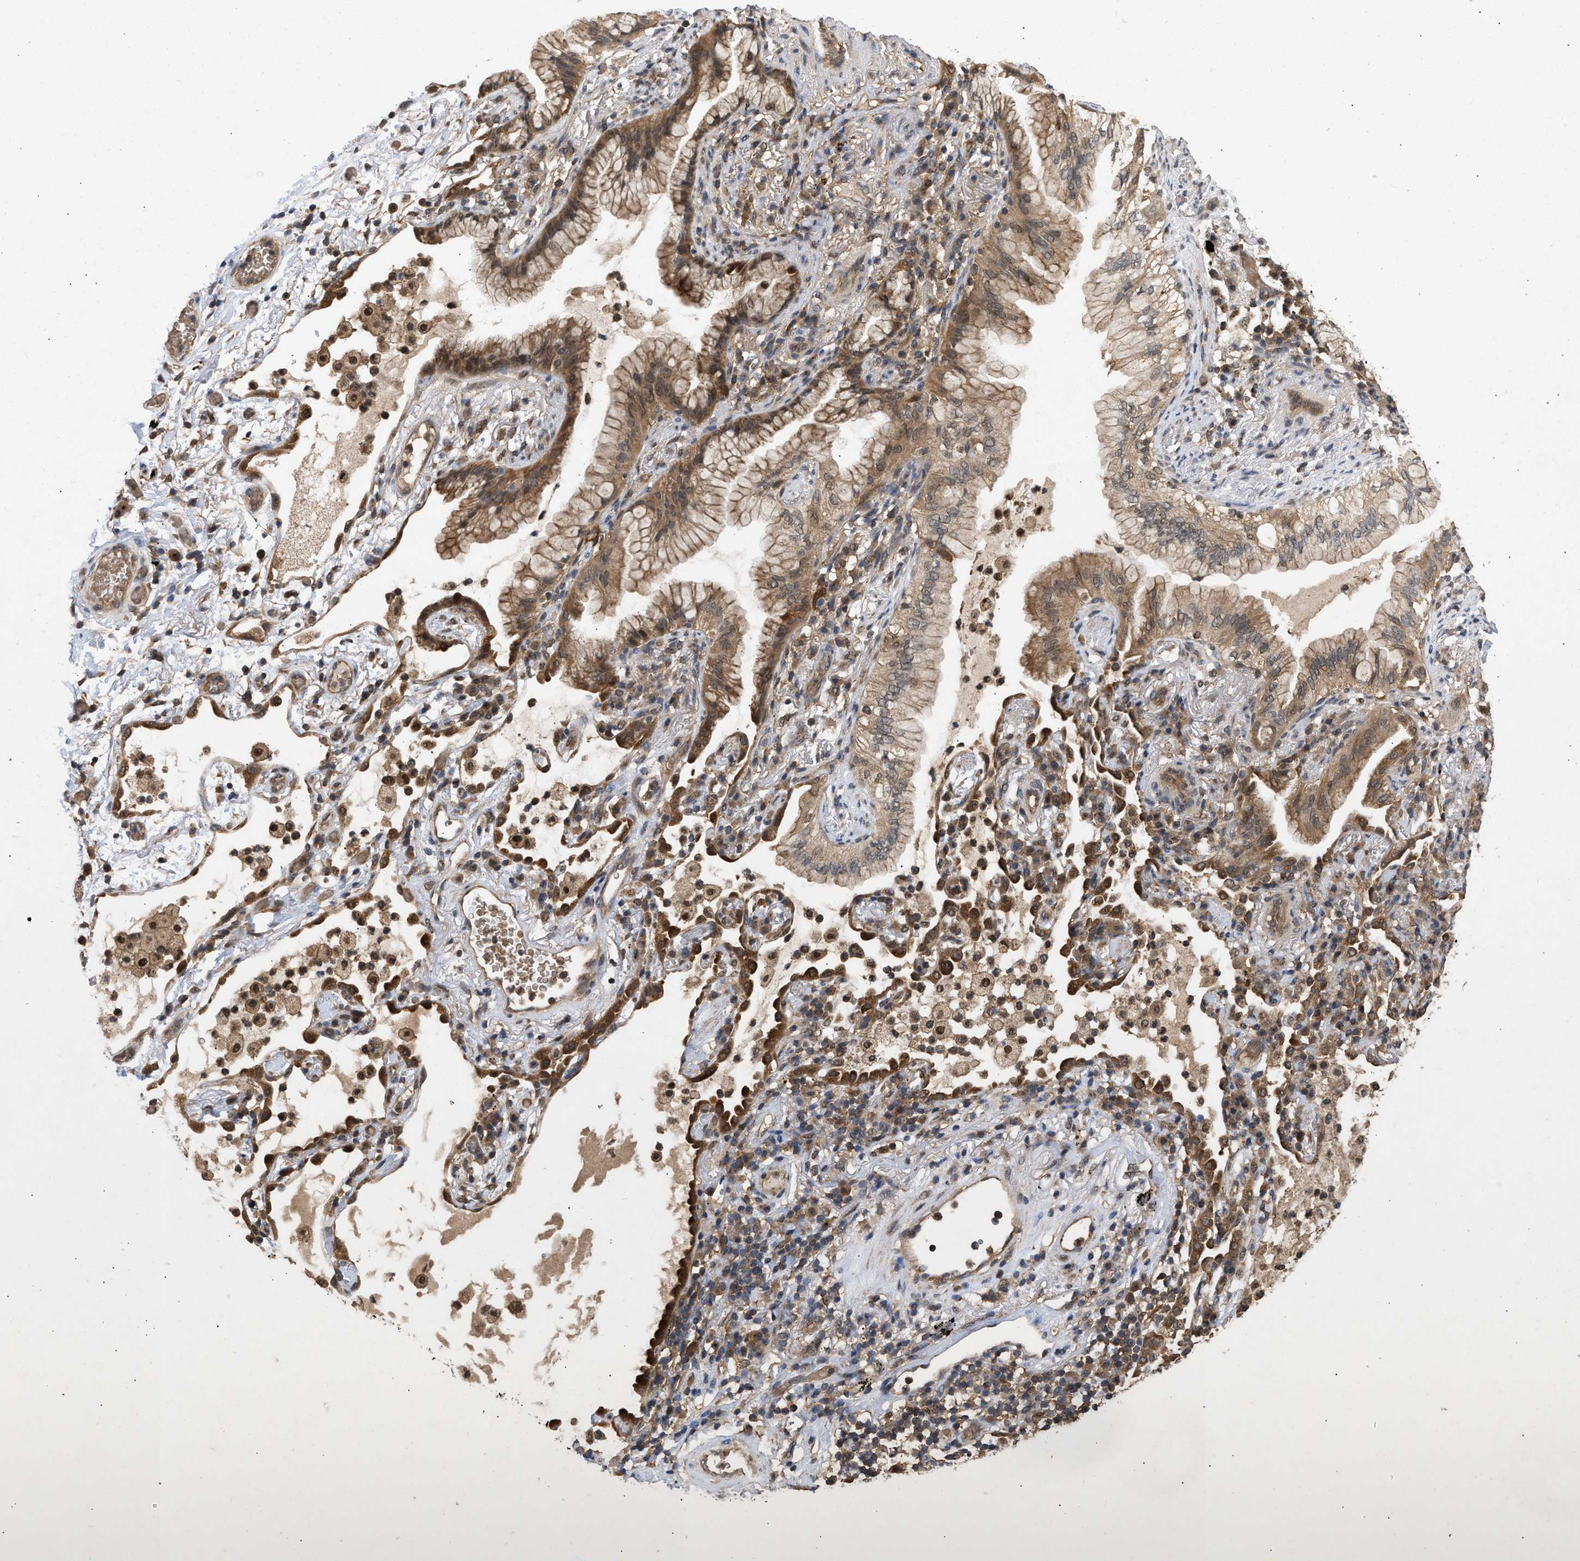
{"staining": {"intensity": "moderate", "quantity": ">75%", "location": "cytoplasmic/membranous,nuclear"}, "tissue": "lung cancer", "cell_type": "Tumor cells", "image_type": "cancer", "snomed": [{"axis": "morphology", "description": "Adenocarcinoma, NOS"}, {"axis": "topography", "description": "Lung"}], "caption": "This is an image of IHC staining of adenocarcinoma (lung), which shows moderate expression in the cytoplasmic/membranous and nuclear of tumor cells.", "gene": "FITM1", "patient": {"sex": "female", "age": 70}}